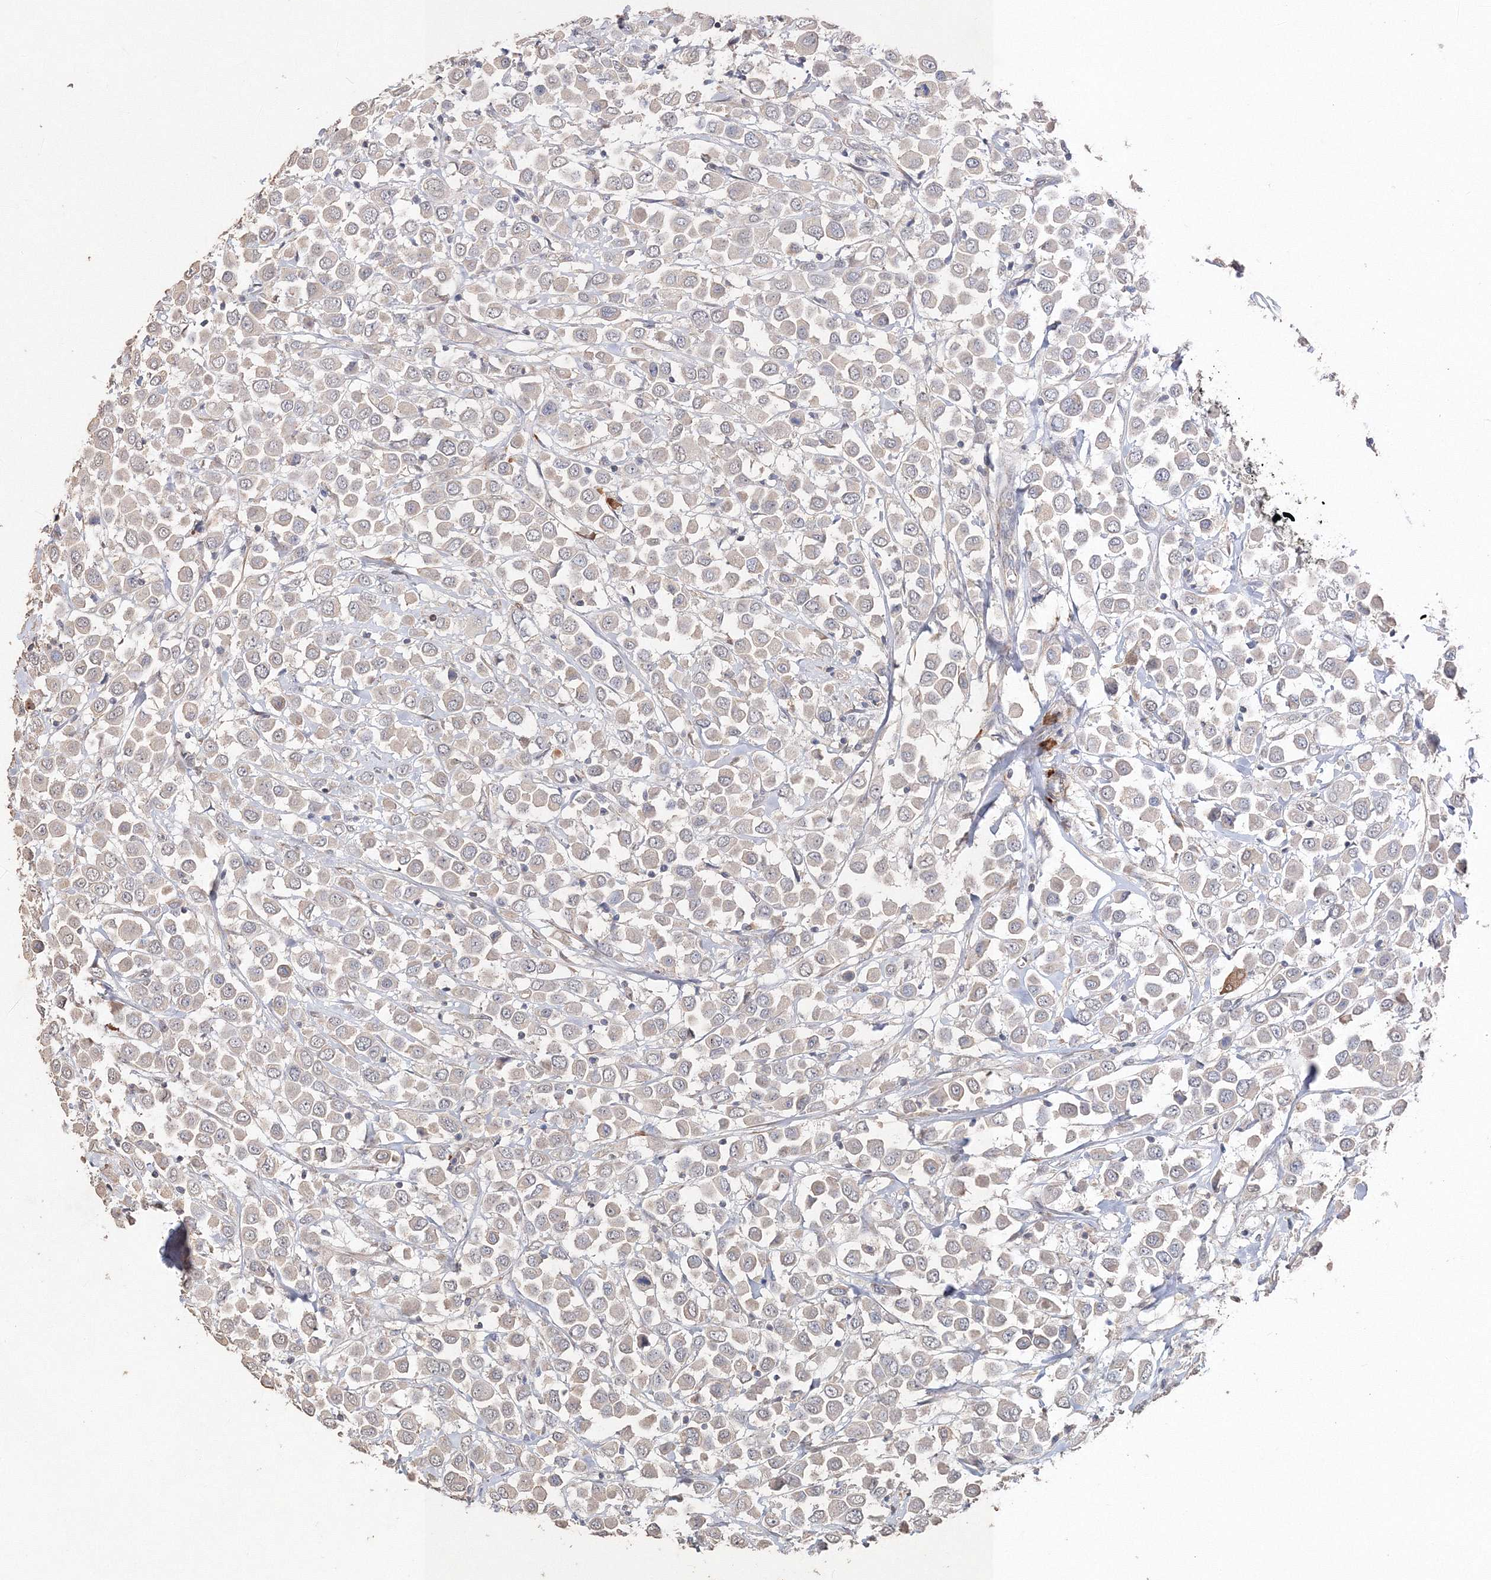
{"staining": {"intensity": "negative", "quantity": "none", "location": "none"}, "tissue": "breast cancer", "cell_type": "Tumor cells", "image_type": "cancer", "snomed": [{"axis": "morphology", "description": "Duct carcinoma"}, {"axis": "topography", "description": "Breast"}], "caption": "This image is of infiltrating ductal carcinoma (breast) stained with immunohistochemistry (IHC) to label a protein in brown with the nuclei are counter-stained blue. There is no staining in tumor cells.", "gene": "NALF2", "patient": {"sex": "female", "age": 61}}